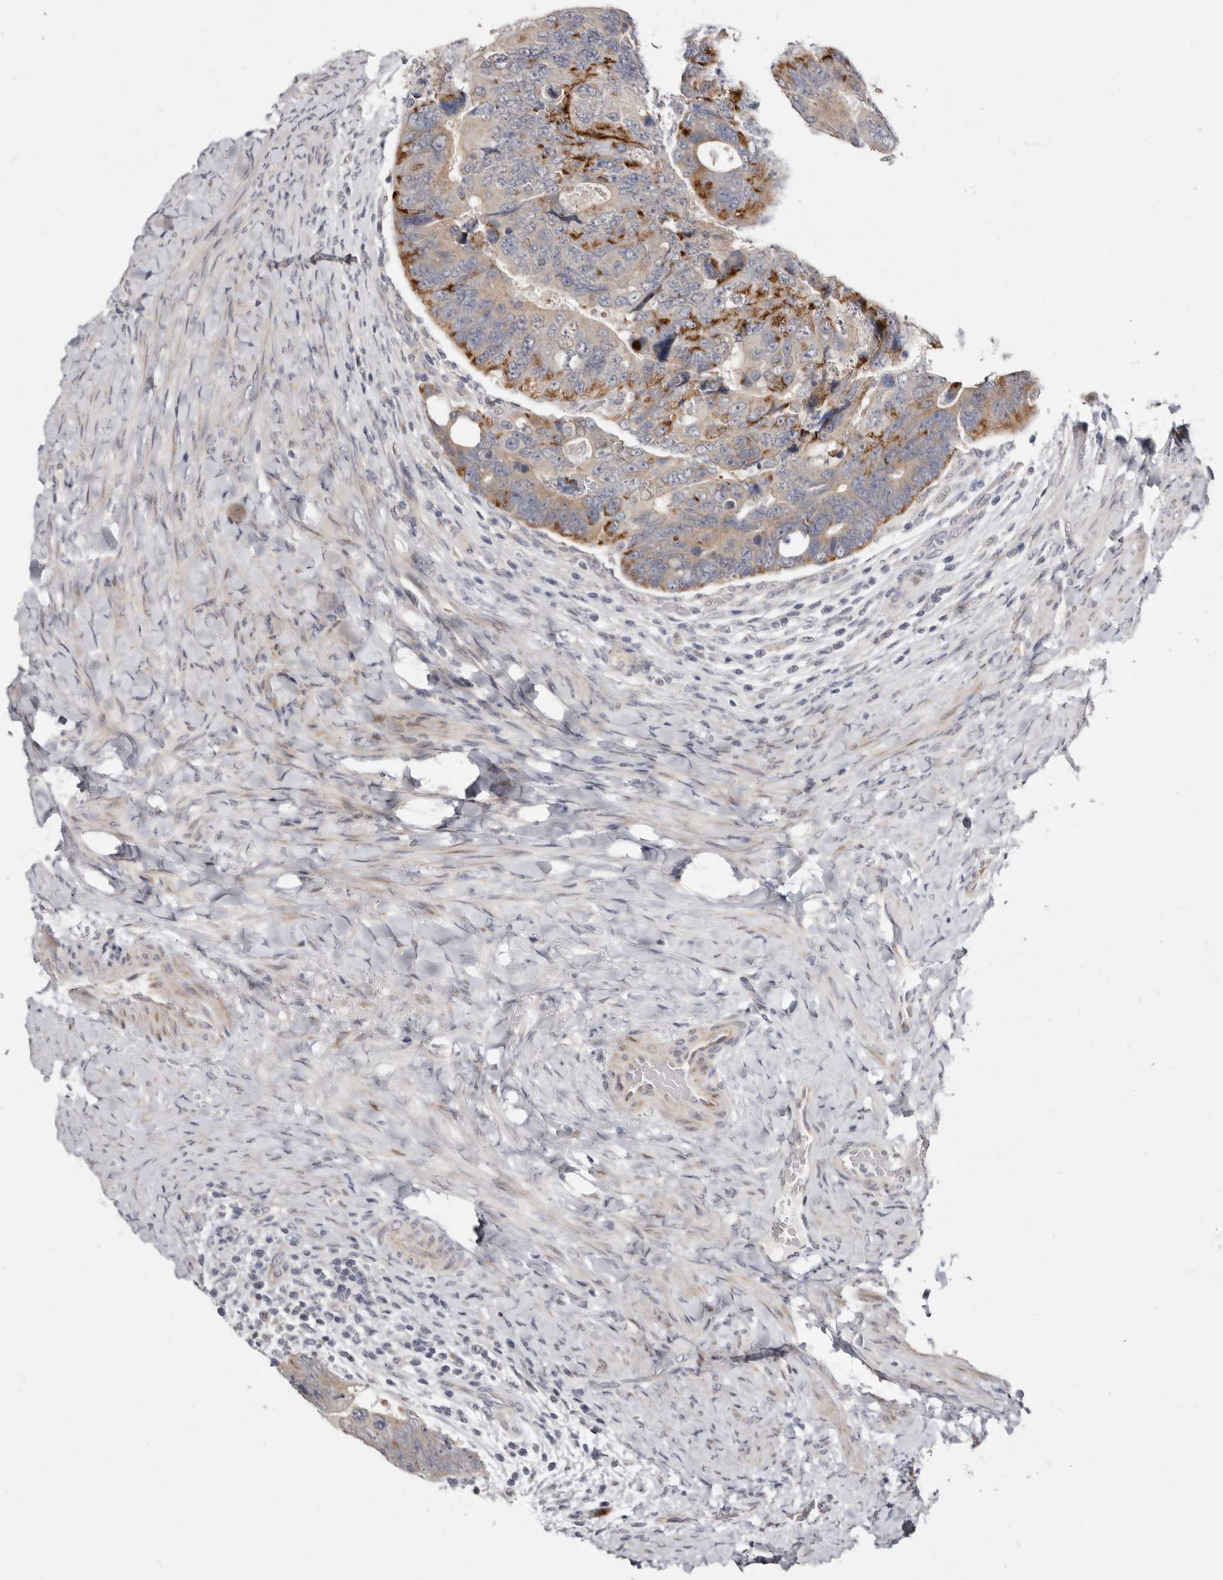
{"staining": {"intensity": "moderate", "quantity": "25%-75%", "location": "cytoplasmic/membranous"}, "tissue": "colorectal cancer", "cell_type": "Tumor cells", "image_type": "cancer", "snomed": [{"axis": "morphology", "description": "Adenocarcinoma, NOS"}, {"axis": "topography", "description": "Rectum"}], "caption": "Immunohistochemical staining of colorectal cancer exhibits medium levels of moderate cytoplasmic/membranous protein expression in approximately 25%-75% of tumor cells.", "gene": "KLHL4", "patient": {"sex": "male", "age": 59}}